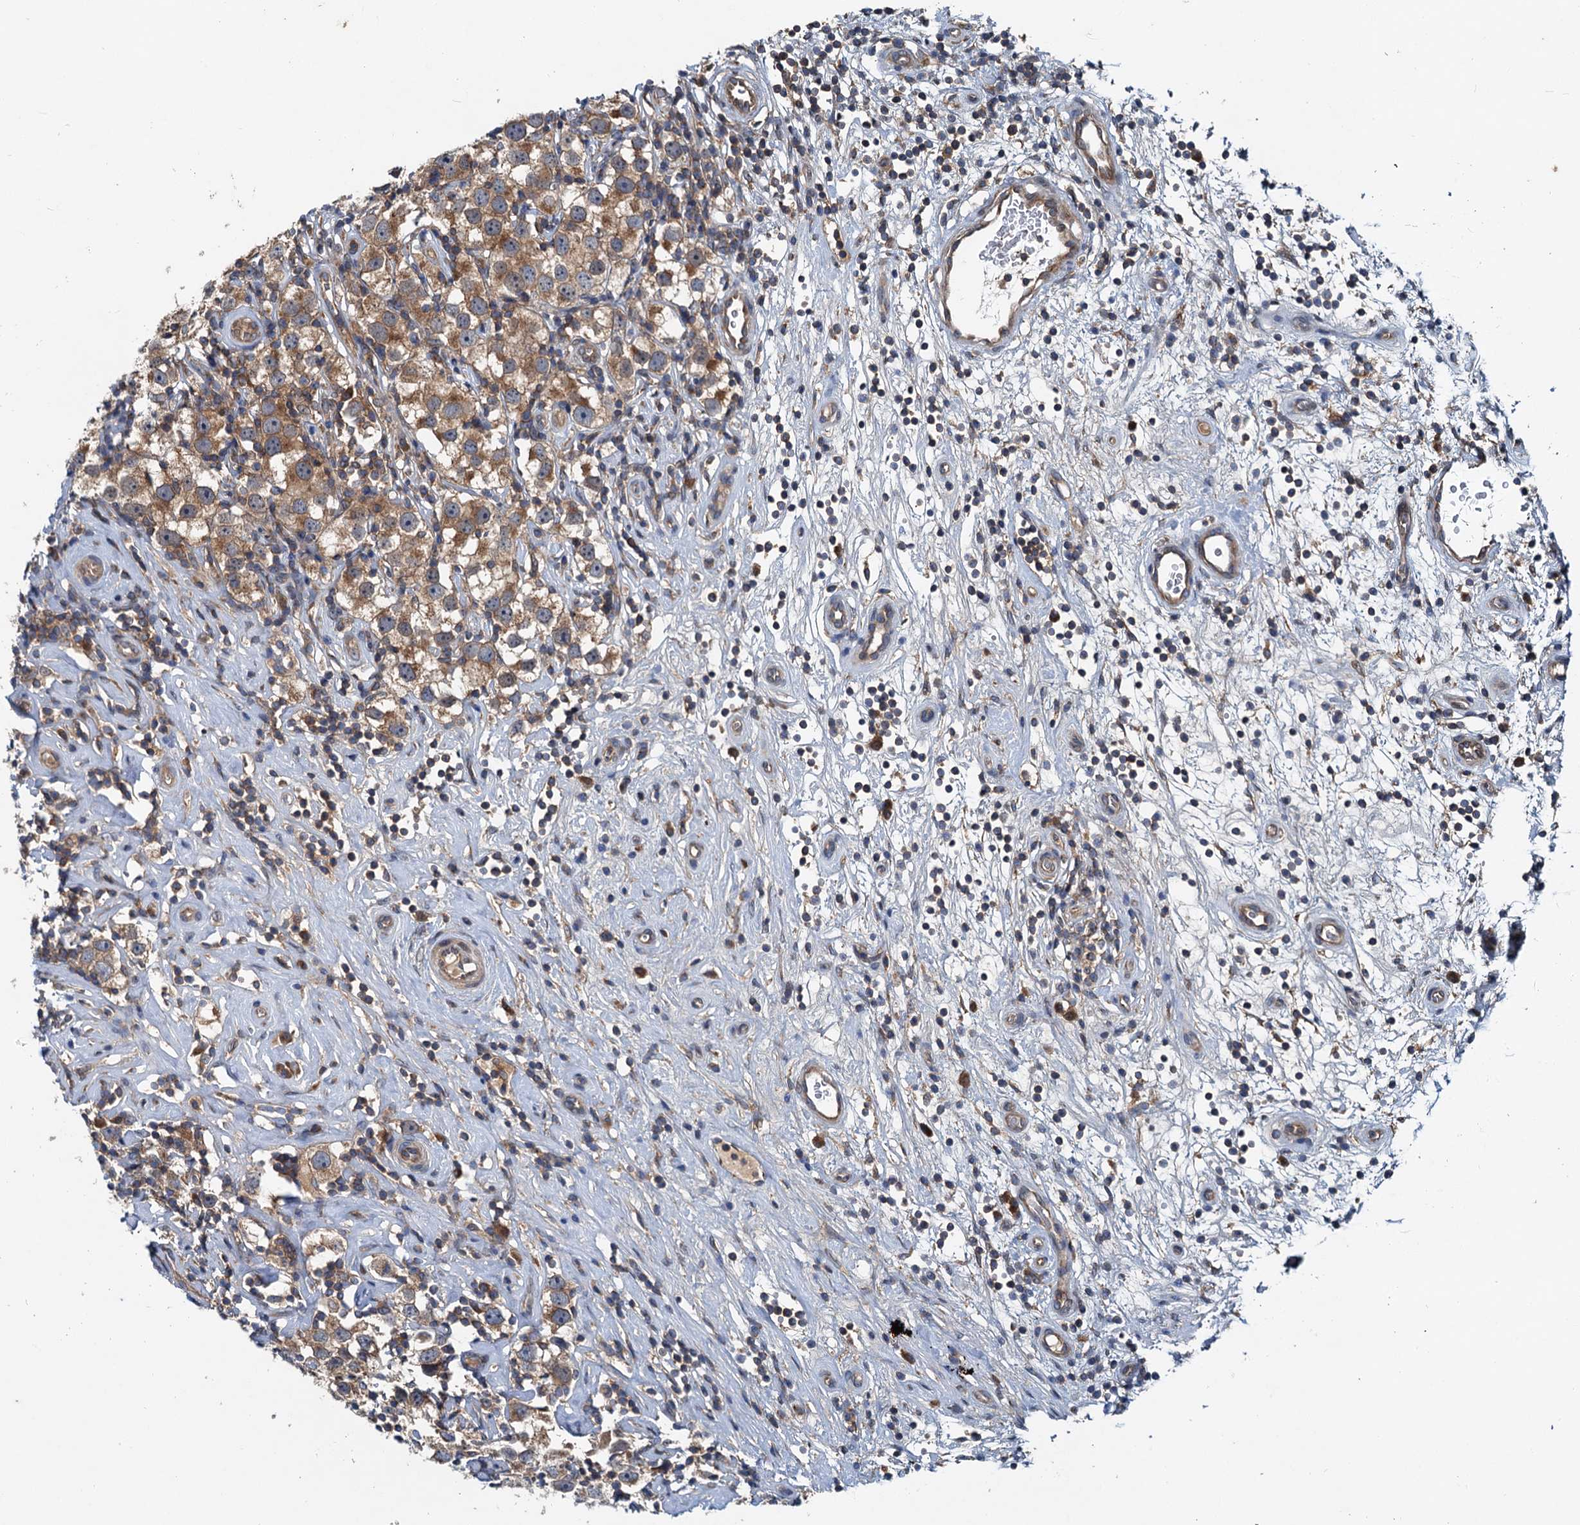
{"staining": {"intensity": "moderate", "quantity": ">75%", "location": "cytoplasmic/membranous"}, "tissue": "testis cancer", "cell_type": "Tumor cells", "image_type": "cancer", "snomed": [{"axis": "morphology", "description": "Seminoma, NOS"}, {"axis": "topography", "description": "Testis"}], "caption": "Immunohistochemical staining of seminoma (testis) displays medium levels of moderate cytoplasmic/membranous protein positivity in about >75% of tumor cells. (brown staining indicates protein expression, while blue staining denotes nuclei).", "gene": "EFL1", "patient": {"sex": "male", "age": 49}}